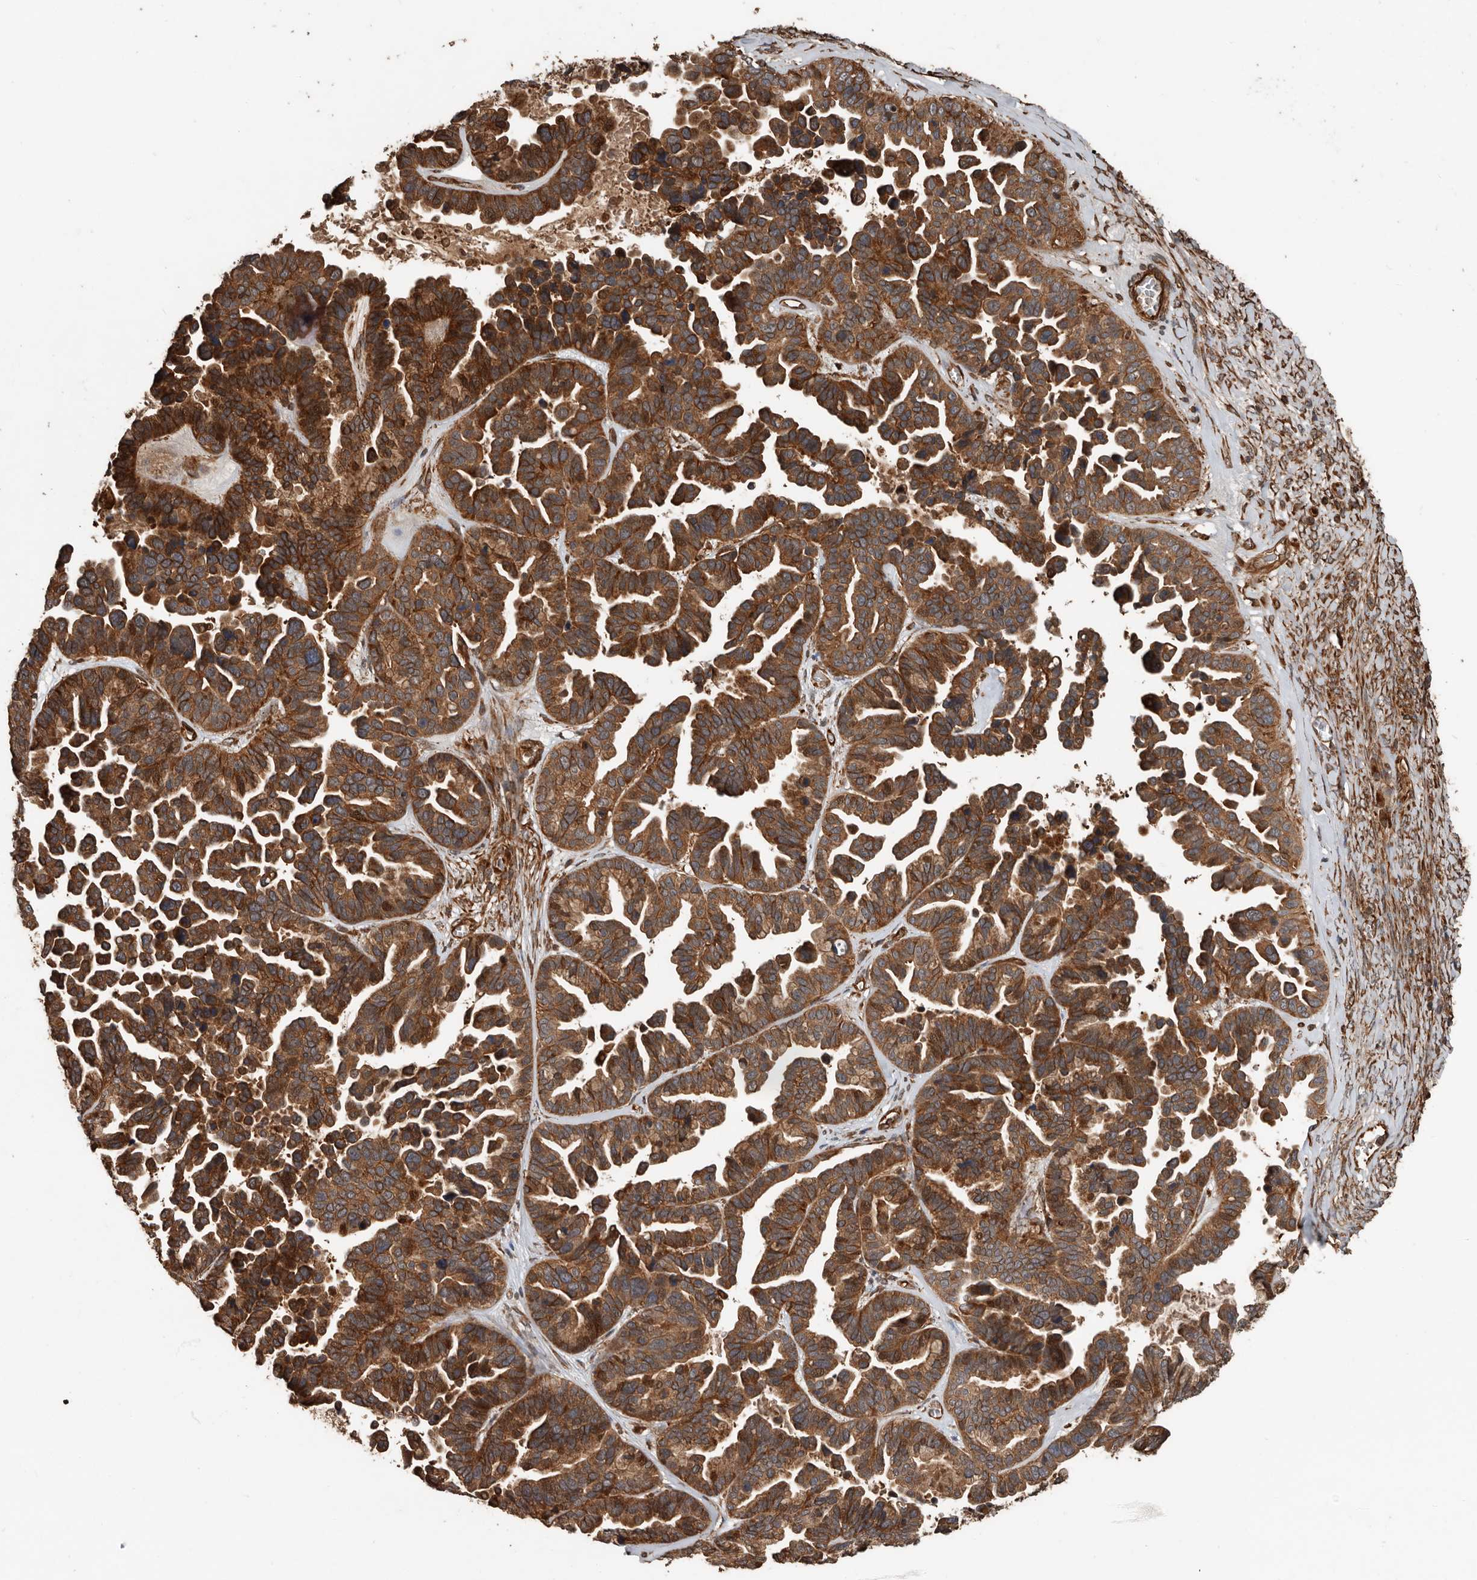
{"staining": {"intensity": "strong", "quantity": ">75%", "location": "cytoplasmic/membranous"}, "tissue": "ovarian cancer", "cell_type": "Tumor cells", "image_type": "cancer", "snomed": [{"axis": "morphology", "description": "Cystadenocarcinoma, serous, NOS"}, {"axis": "topography", "description": "Ovary"}], "caption": "Ovarian cancer stained with DAB (3,3'-diaminobenzidine) immunohistochemistry (IHC) reveals high levels of strong cytoplasmic/membranous staining in about >75% of tumor cells.", "gene": "YOD1", "patient": {"sex": "female", "age": 56}}